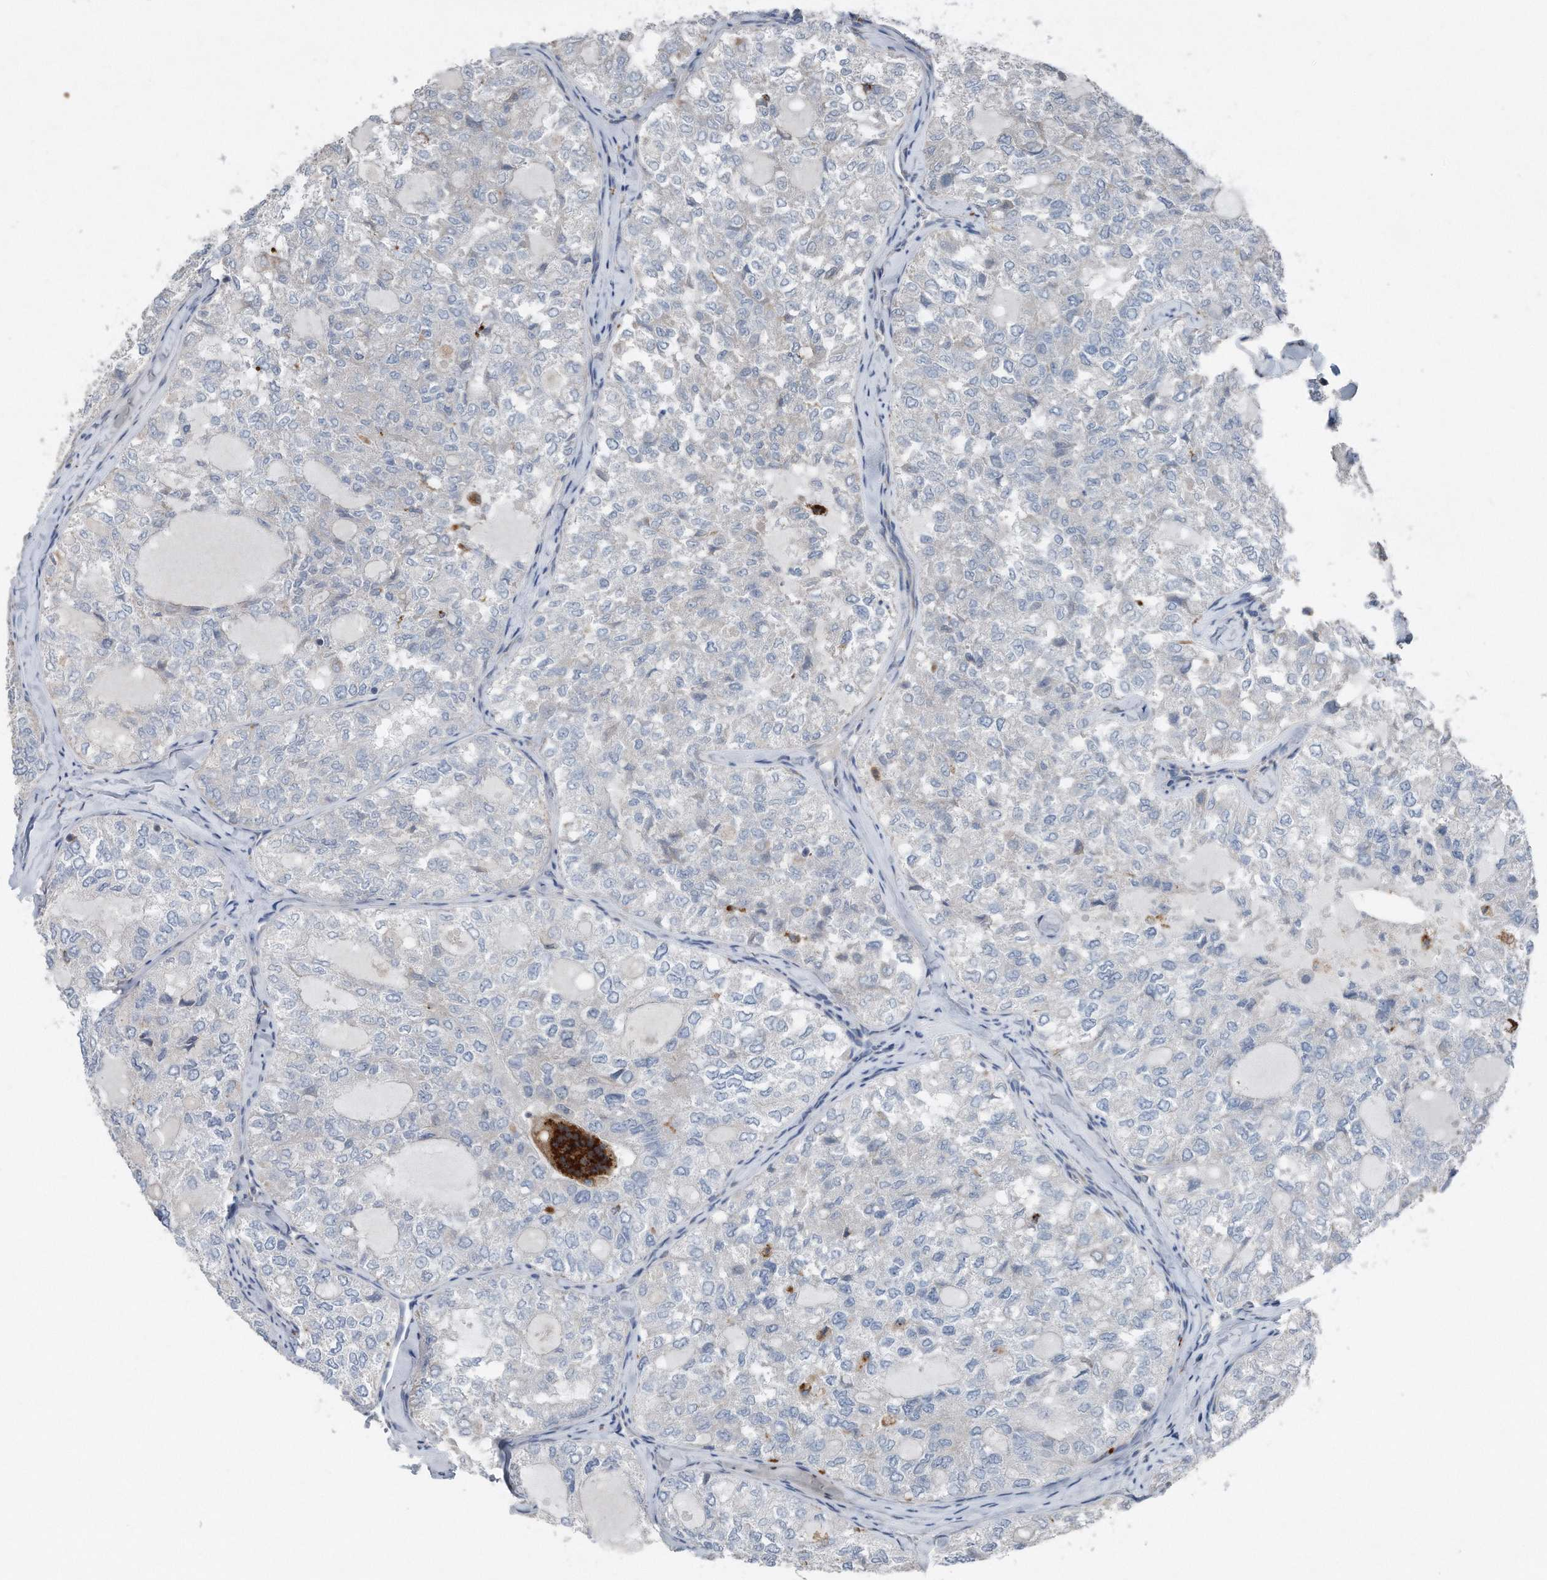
{"staining": {"intensity": "negative", "quantity": "none", "location": "none"}, "tissue": "thyroid cancer", "cell_type": "Tumor cells", "image_type": "cancer", "snomed": [{"axis": "morphology", "description": "Follicular adenoma carcinoma, NOS"}, {"axis": "topography", "description": "Thyroid gland"}], "caption": "High magnification brightfield microscopy of thyroid cancer stained with DAB (3,3'-diaminobenzidine) (brown) and counterstained with hematoxylin (blue): tumor cells show no significant expression.", "gene": "ZNF772", "patient": {"sex": "male", "age": 75}}